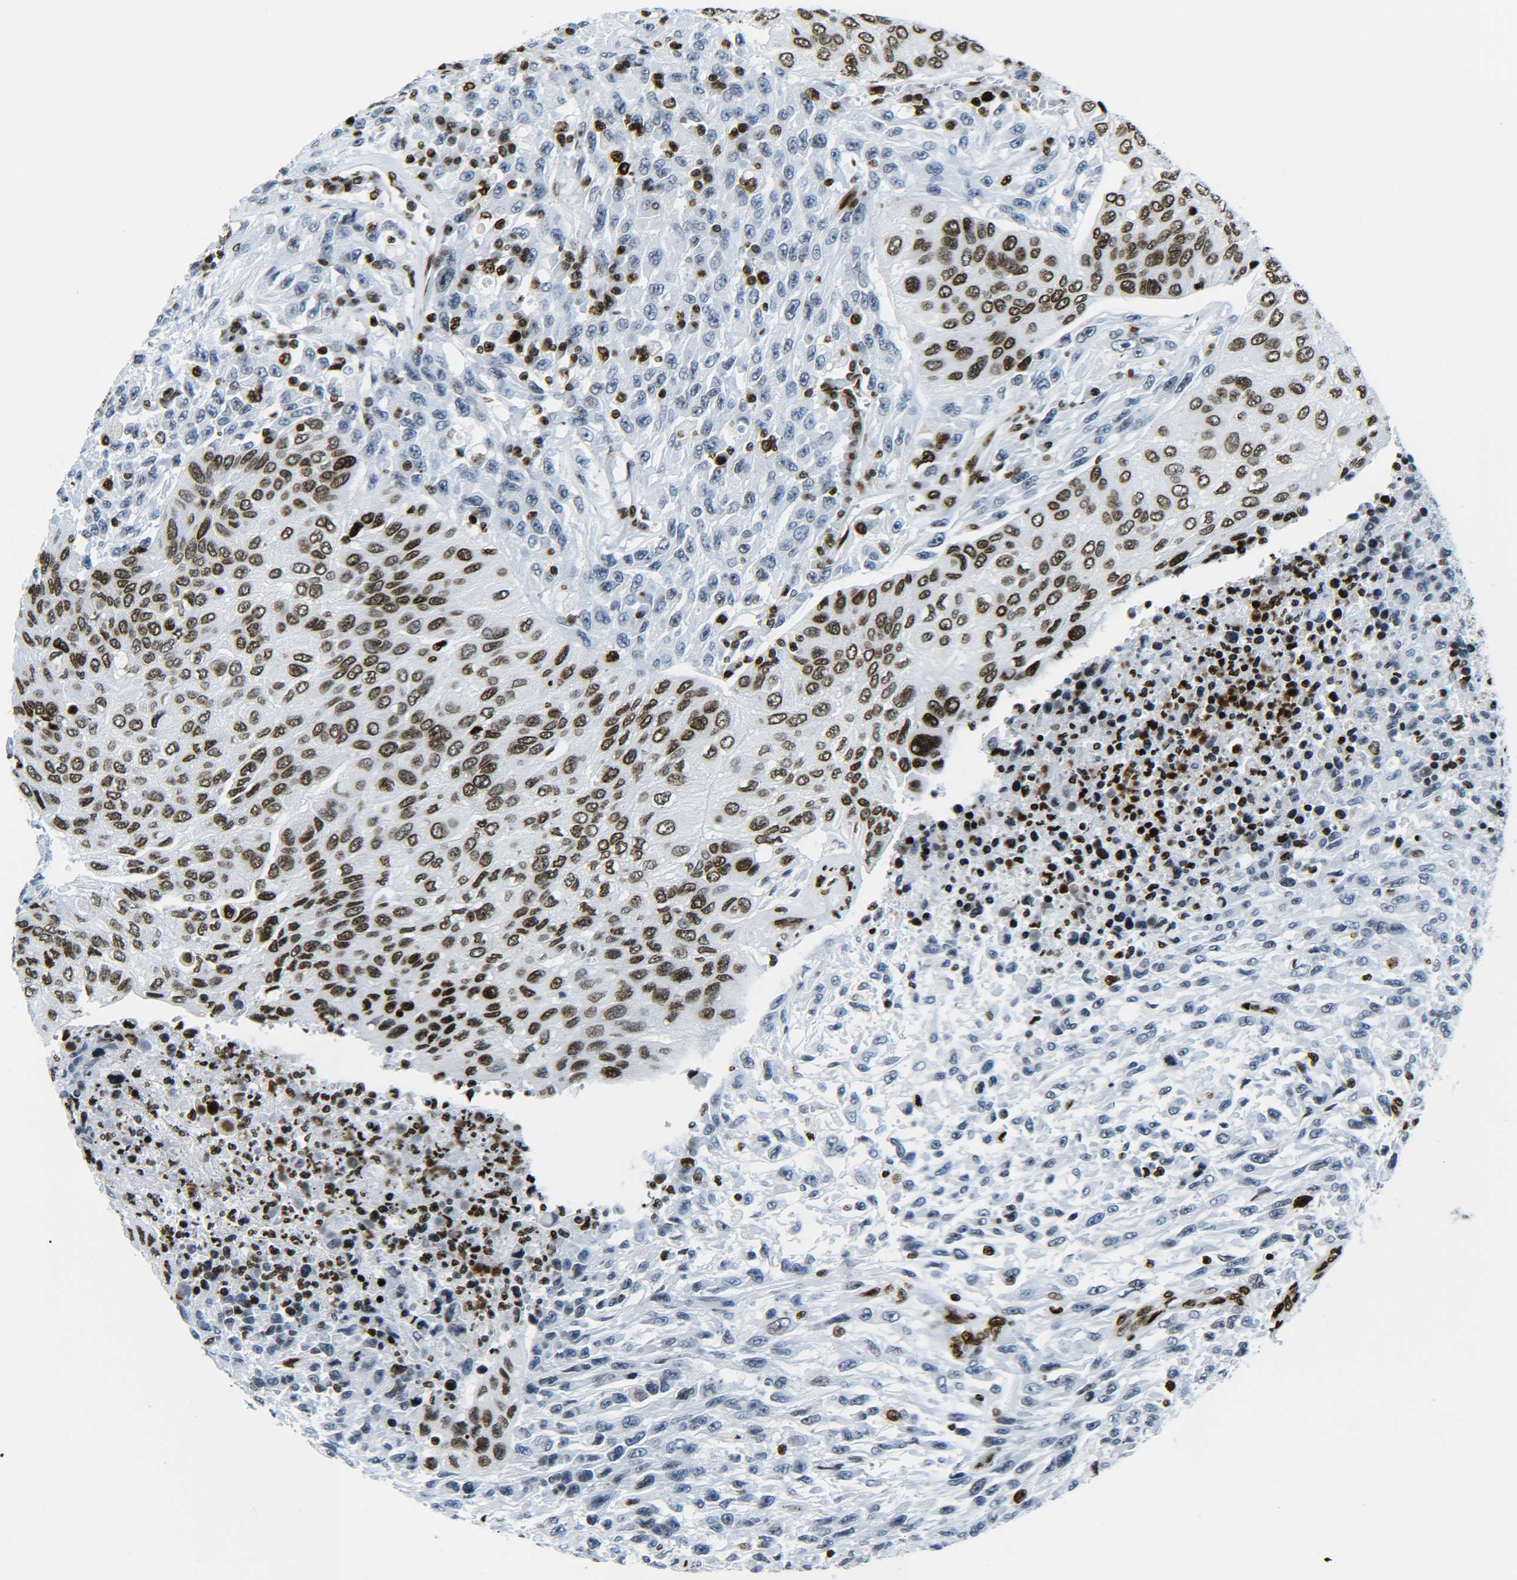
{"staining": {"intensity": "strong", "quantity": "25%-75%", "location": "nuclear"}, "tissue": "urothelial cancer", "cell_type": "Tumor cells", "image_type": "cancer", "snomed": [{"axis": "morphology", "description": "Urothelial carcinoma, High grade"}, {"axis": "topography", "description": "Urinary bladder"}], "caption": "An image of urothelial cancer stained for a protein reveals strong nuclear brown staining in tumor cells.", "gene": "H2AX", "patient": {"sex": "male", "age": 66}}